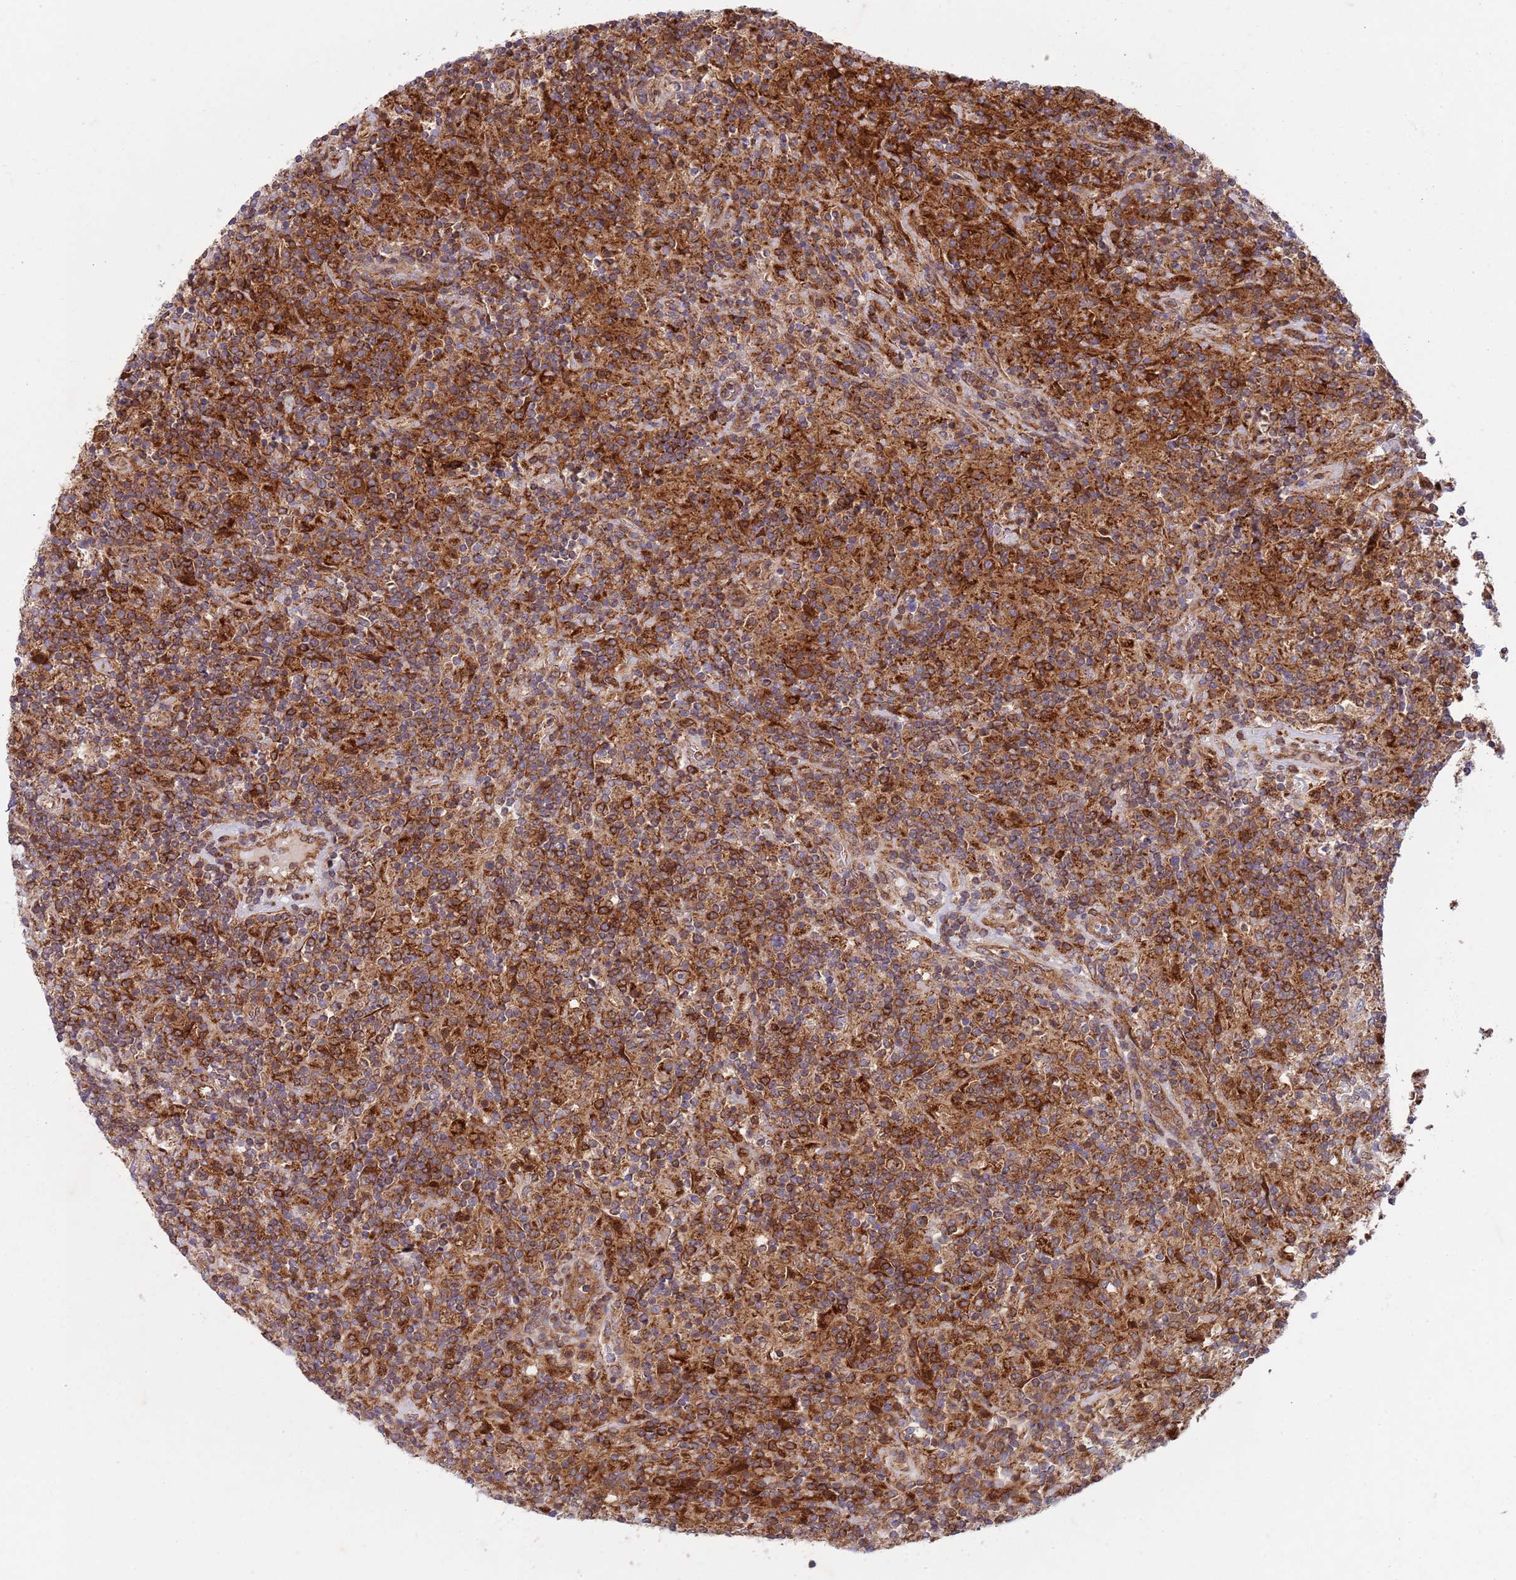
{"staining": {"intensity": "strong", "quantity": ">75%", "location": "cytoplasmic/membranous"}, "tissue": "lymphoma", "cell_type": "Tumor cells", "image_type": "cancer", "snomed": [{"axis": "morphology", "description": "Hodgkin's disease, NOS"}, {"axis": "topography", "description": "Lymph node"}], "caption": "Lymphoma stained for a protein displays strong cytoplasmic/membranous positivity in tumor cells. (DAB IHC with brightfield microscopy, high magnification).", "gene": "ZMYM5", "patient": {"sex": "male", "age": 70}}